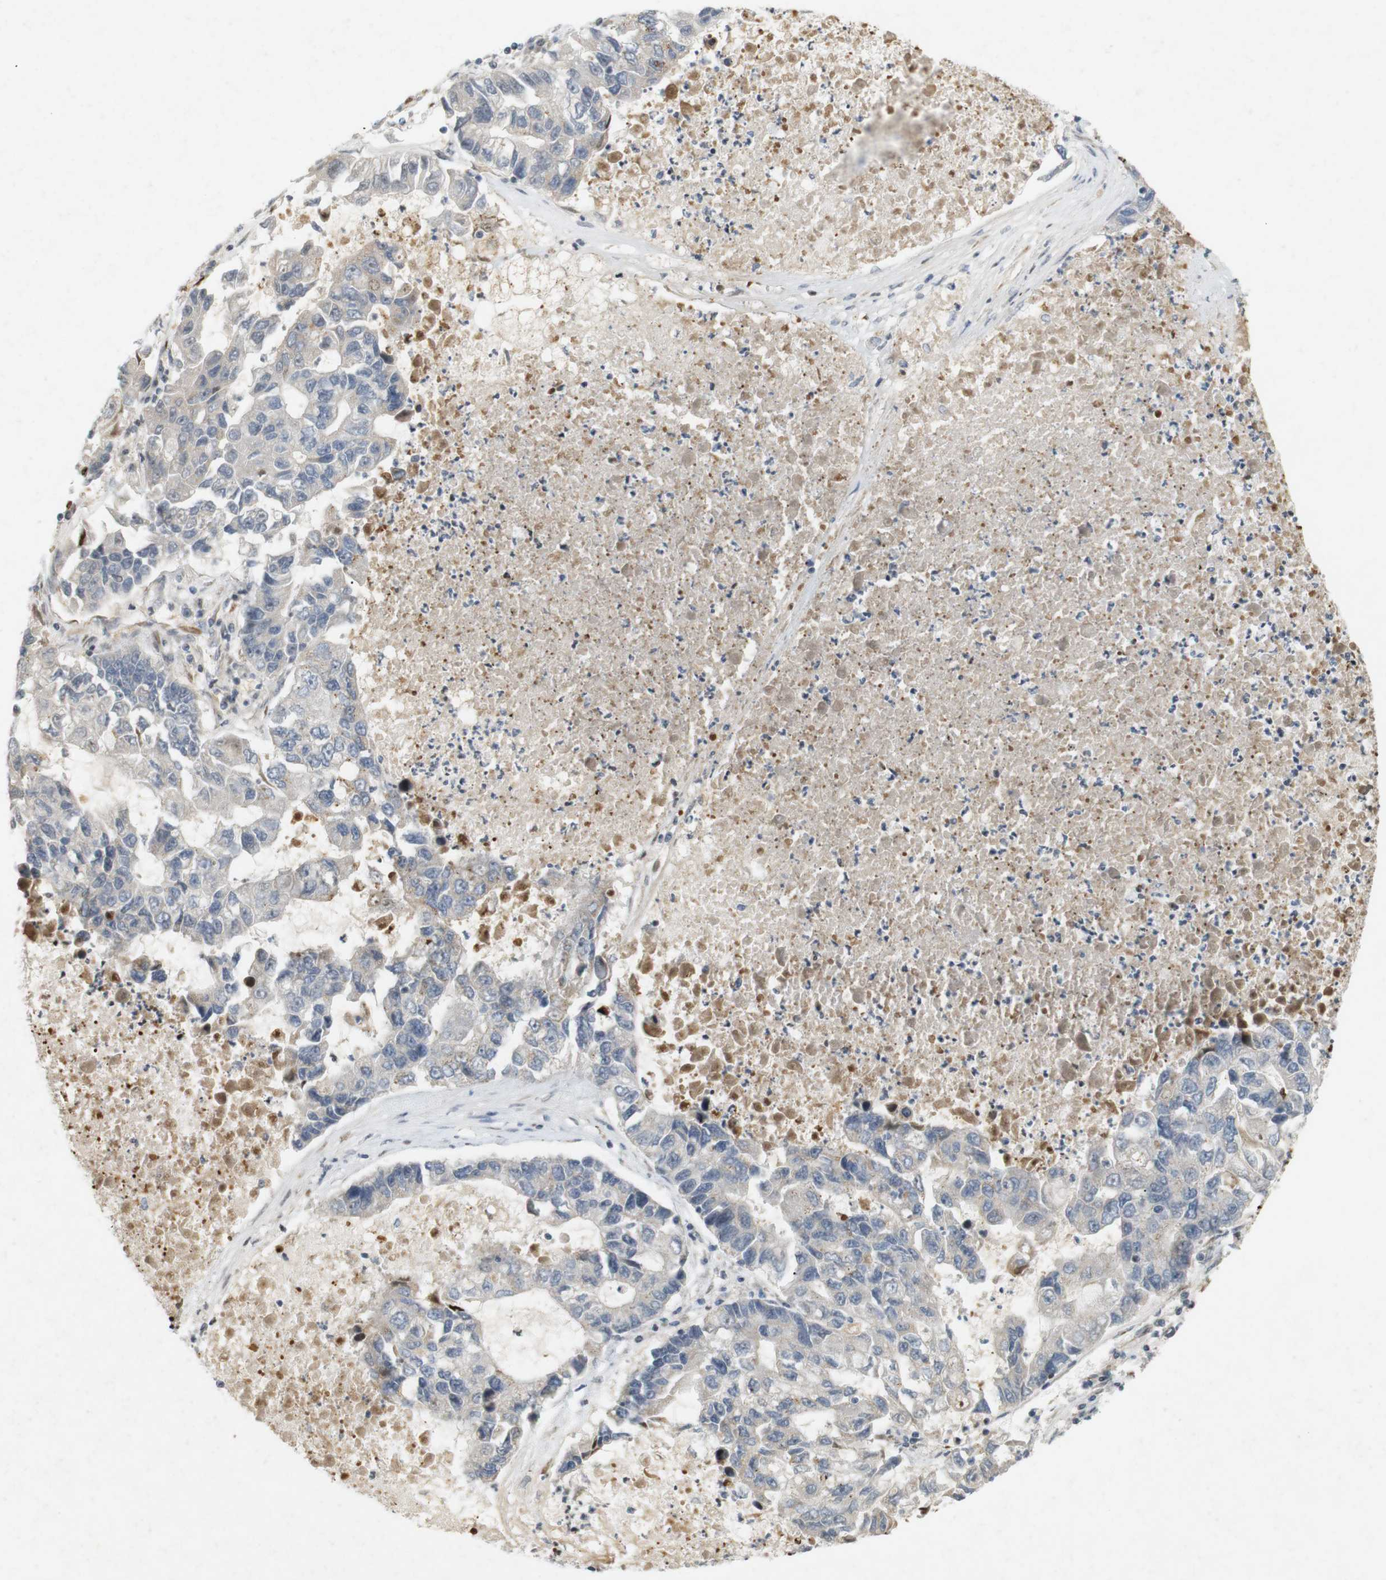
{"staining": {"intensity": "negative", "quantity": "none", "location": "none"}, "tissue": "lung cancer", "cell_type": "Tumor cells", "image_type": "cancer", "snomed": [{"axis": "morphology", "description": "Adenocarcinoma, NOS"}, {"axis": "topography", "description": "Lung"}], "caption": "A photomicrograph of lung cancer (adenocarcinoma) stained for a protein shows no brown staining in tumor cells. (Brightfield microscopy of DAB IHC at high magnification).", "gene": "PPP1R14A", "patient": {"sex": "female", "age": 51}}